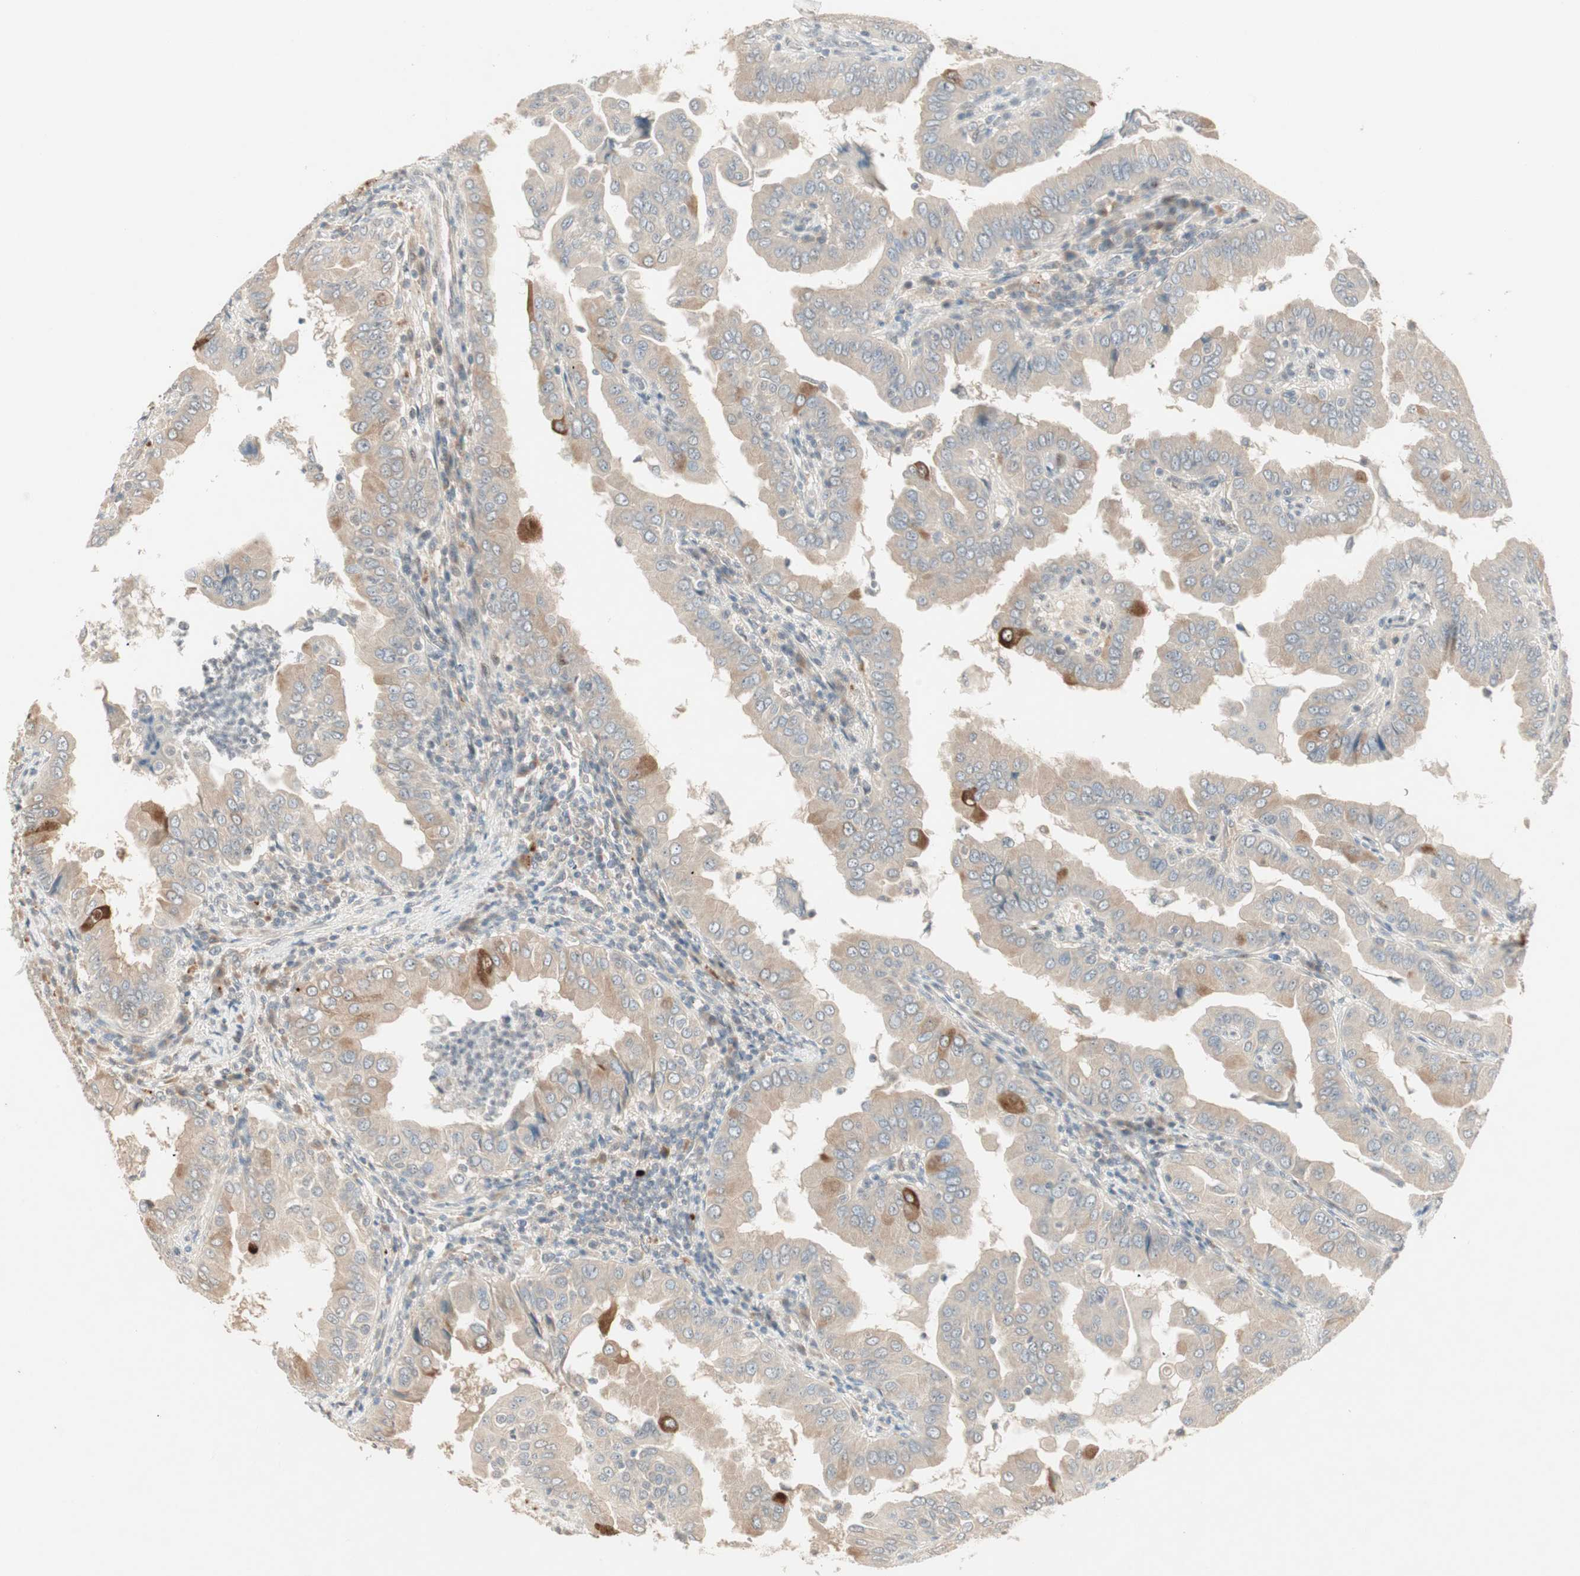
{"staining": {"intensity": "moderate", "quantity": "<25%", "location": "cytoplasmic/membranous"}, "tissue": "thyroid cancer", "cell_type": "Tumor cells", "image_type": "cancer", "snomed": [{"axis": "morphology", "description": "Papillary adenocarcinoma, NOS"}, {"axis": "topography", "description": "Thyroid gland"}], "caption": "A brown stain highlights moderate cytoplasmic/membranous expression of a protein in human thyroid papillary adenocarcinoma tumor cells. The staining was performed using DAB (3,3'-diaminobenzidine) to visualize the protein expression in brown, while the nuclei were stained in blue with hematoxylin (Magnification: 20x).", "gene": "ACSL5", "patient": {"sex": "male", "age": 33}}